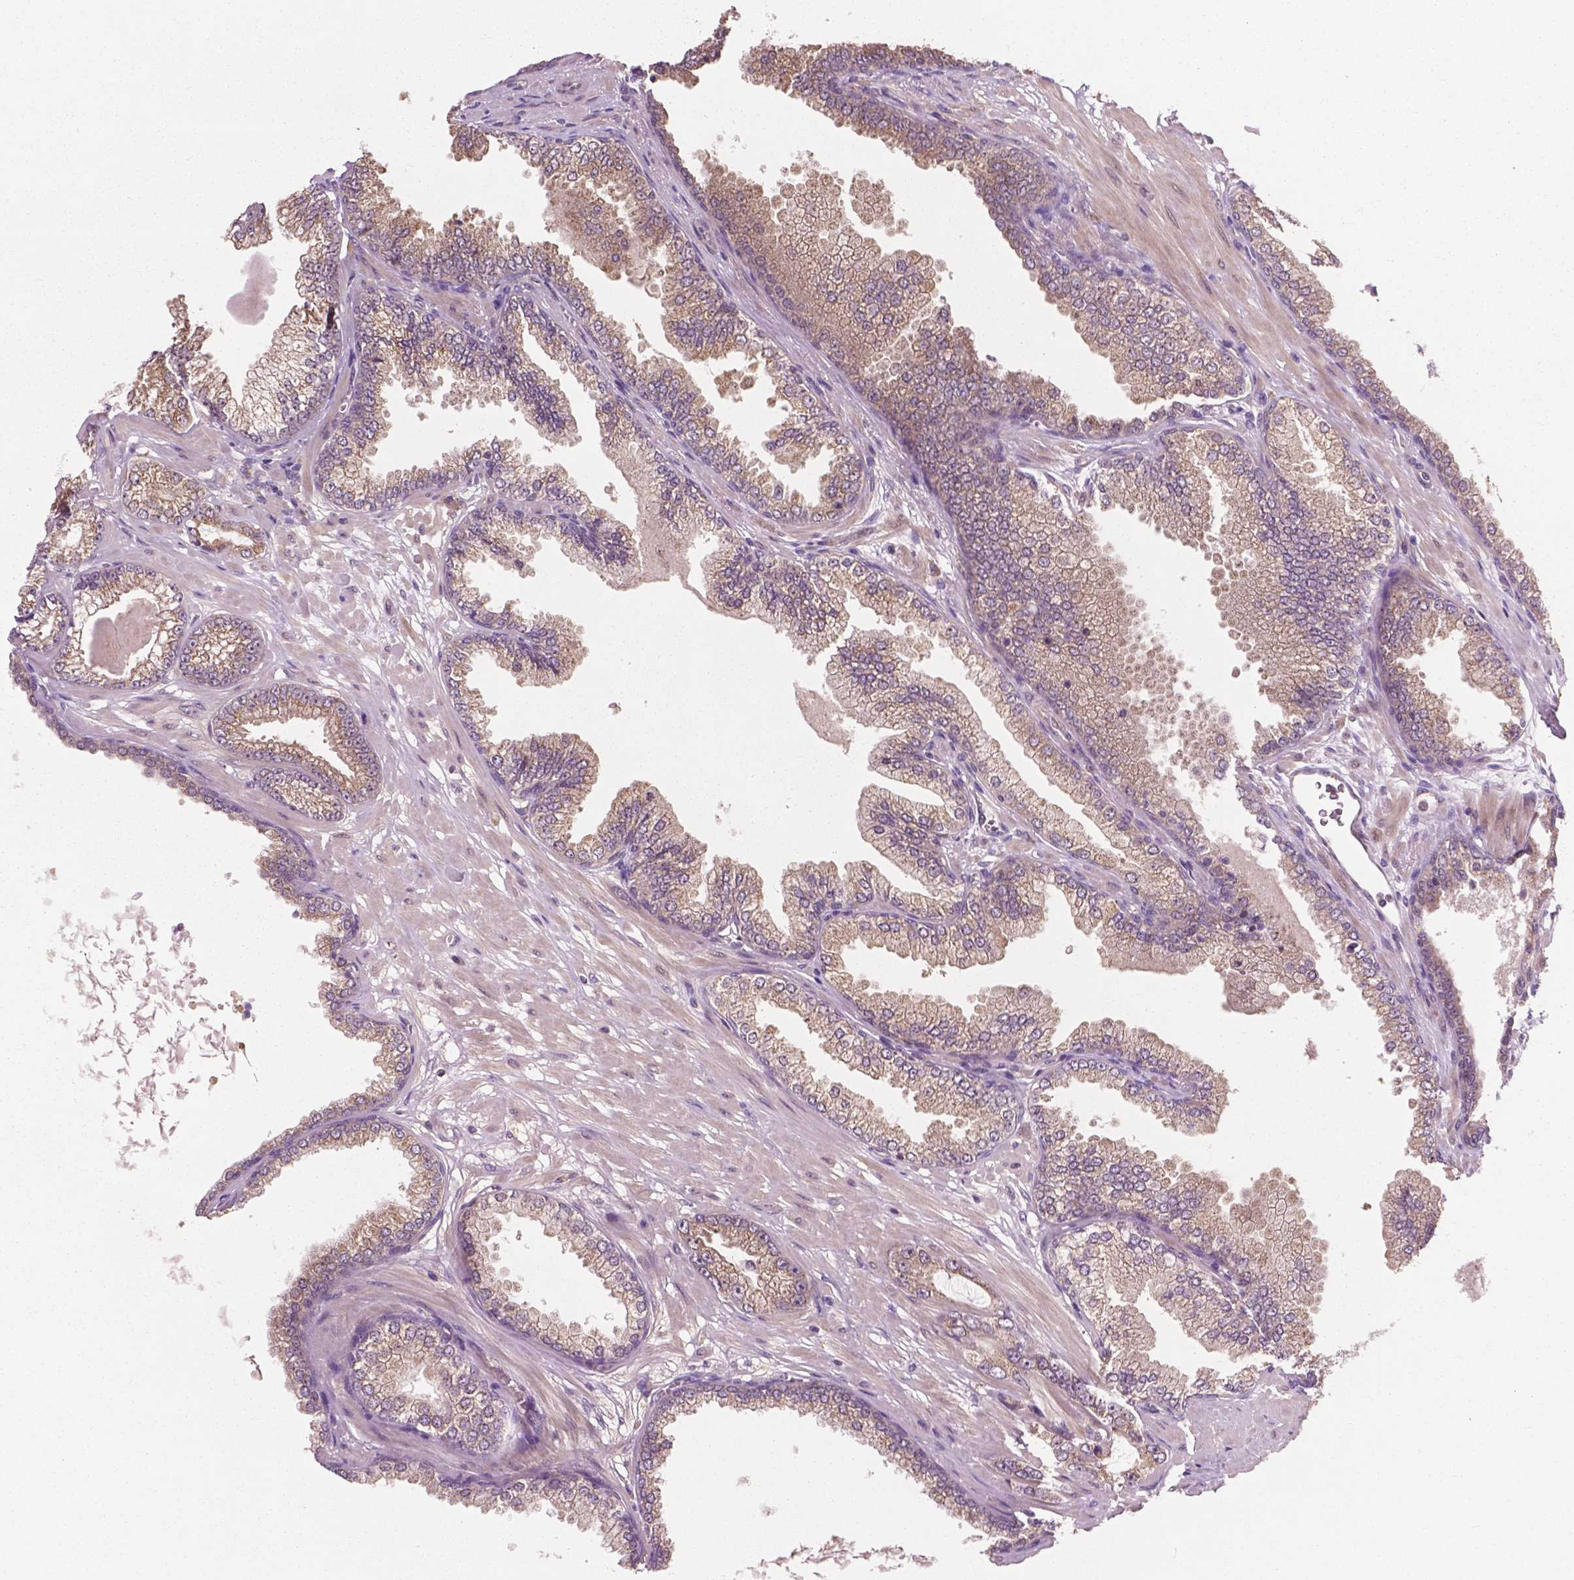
{"staining": {"intensity": "moderate", "quantity": "25%-75%", "location": "cytoplasmic/membranous"}, "tissue": "prostate cancer", "cell_type": "Tumor cells", "image_type": "cancer", "snomed": [{"axis": "morphology", "description": "Adenocarcinoma, Low grade"}, {"axis": "topography", "description": "Prostate"}], "caption": "An immunohistochemistry (IHC) histopathology image of tumor tissue is shown. Protein staining in brown labels moderate cytoplasmic/membranous positivity in low-grade adenocarcinoma (prostate) within tumor cells.", "gene": "PPP1CB", "patient": {"sex": "male", "age": 64}}